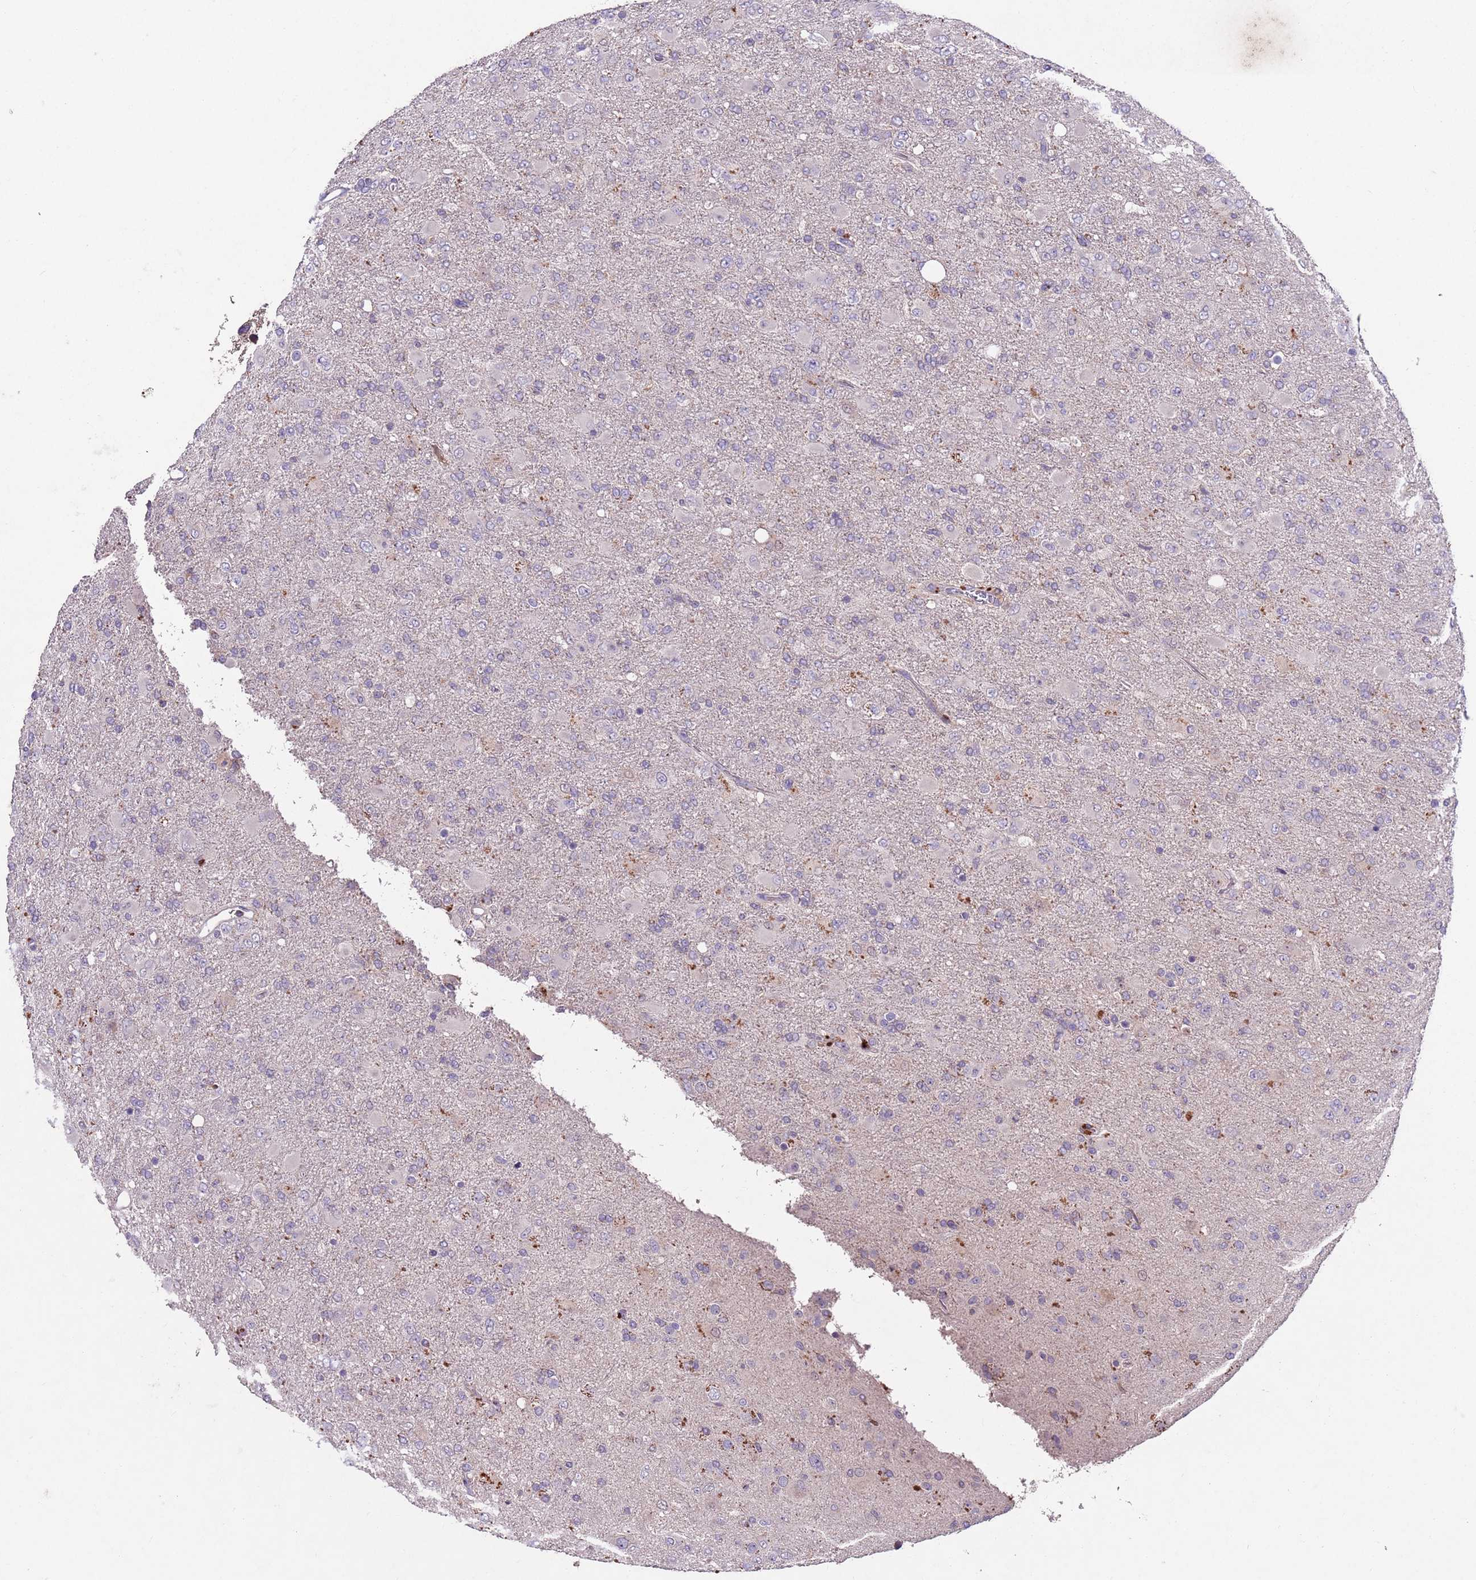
{"staining": {"intensity": "negative", "quantity": "none", "location": "none"}, "tissue": "glioma", "cell_type": "Tumor cells", "image_type": "cancer", "snomed": [{"axis": "morphology", "description": "Glioma, malignant, Low grade"}, {"axis": "topography", "description": "Brain"}], "caption": "The IHC image has no significant positivity in tumor cells of malignant glioma (low-grade) tissue.", "gene": "NRDE2", "patient": {"sex": "male", "age": 65}}